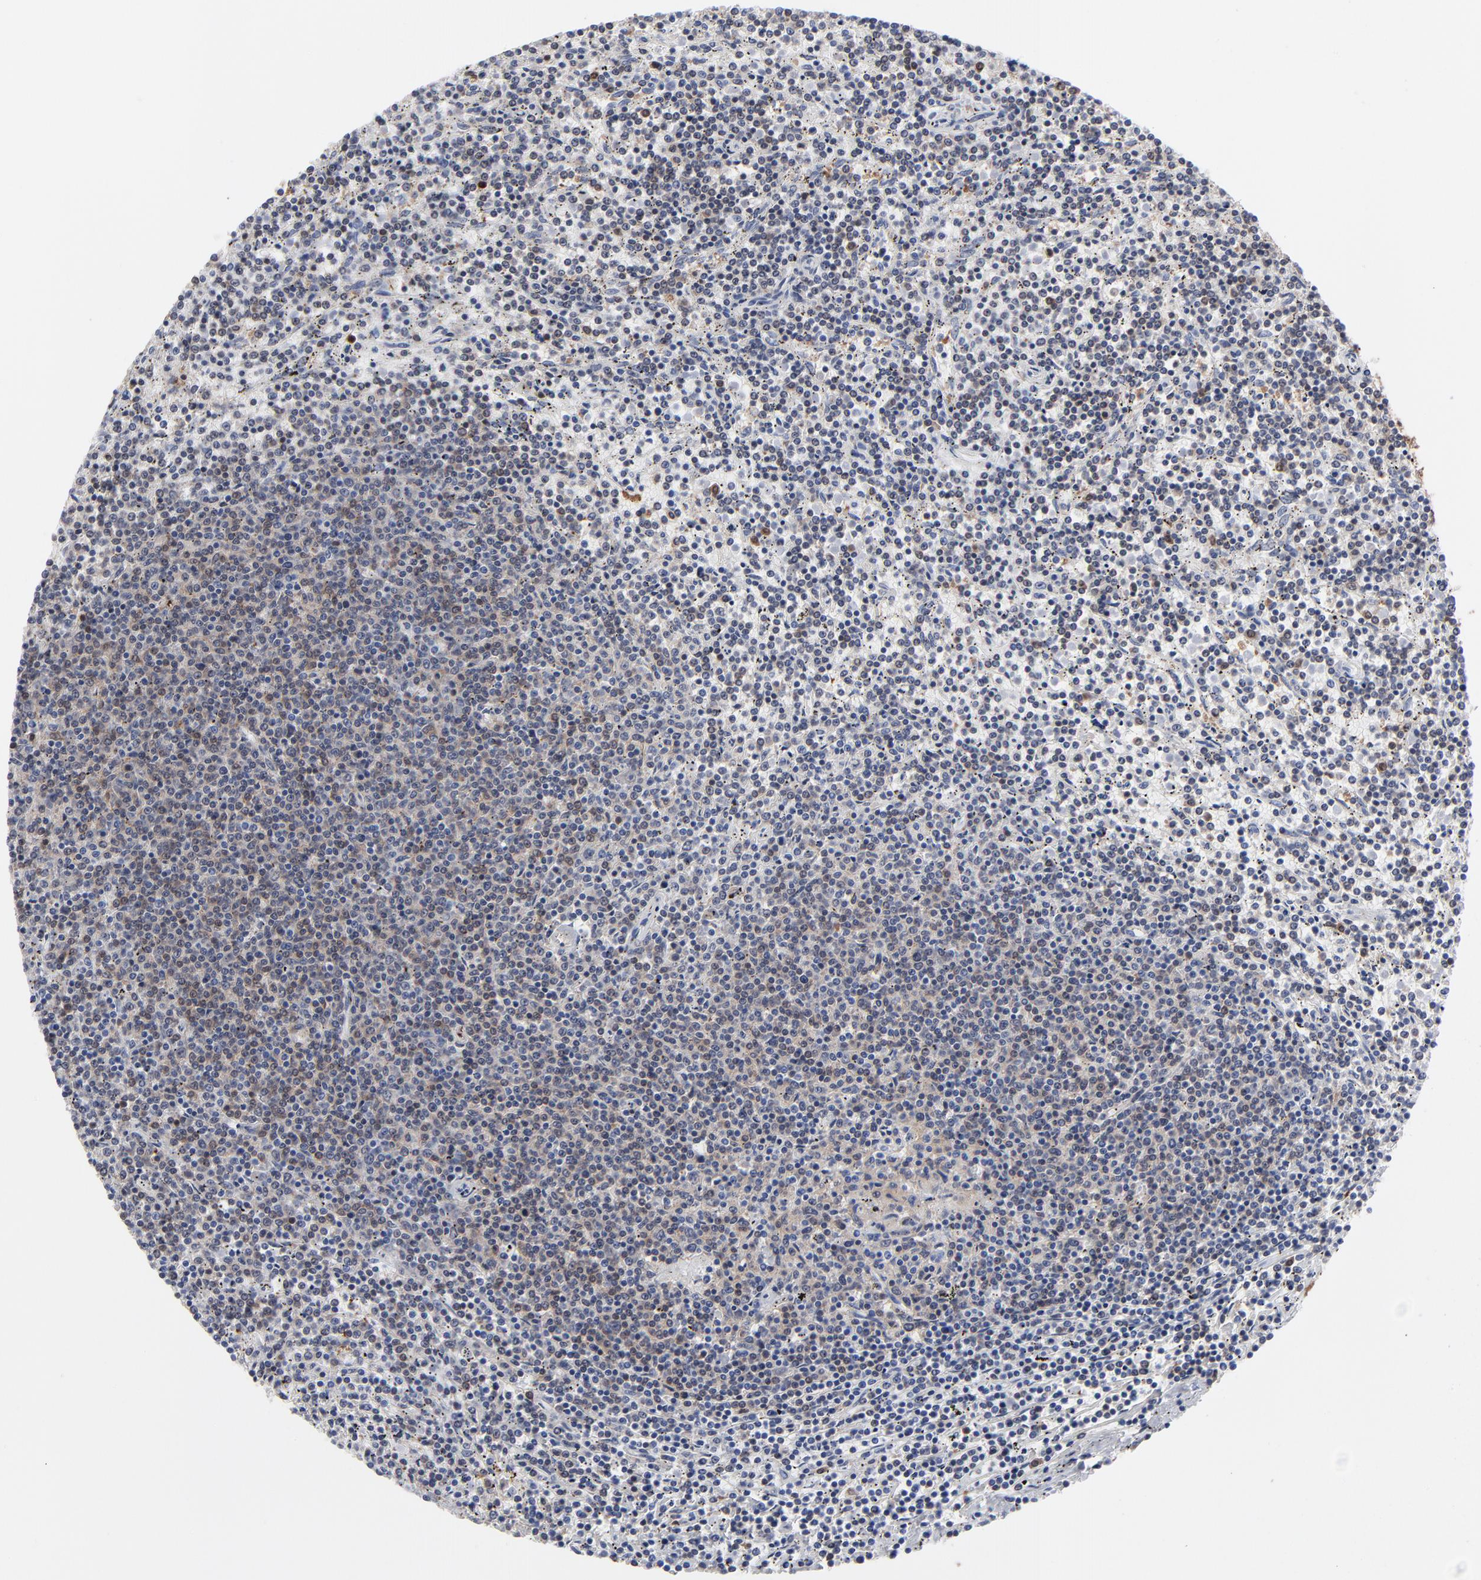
{"staining": {"intensity": "weak", "quantity": "25%-75%", "location": "cytoplasmic/membranous"}, "tissue": "lymphoma", "cell_type": "Tumor cells", "image_type": "cancer", "snomed": [{"axis": "morphology", "description": "Malignant lymphoma, non-Hodgkin's type, Low grade"}, {"axis": "topography", "description": "Spleen"}], "caption": "Protein staining displays weak cytoplasmic/membranous expression in approximately 25%-75% of tumor cells in lymphoma.", "gene": "MAP2K1", "patient": {"sex": "female", "age": 50}}